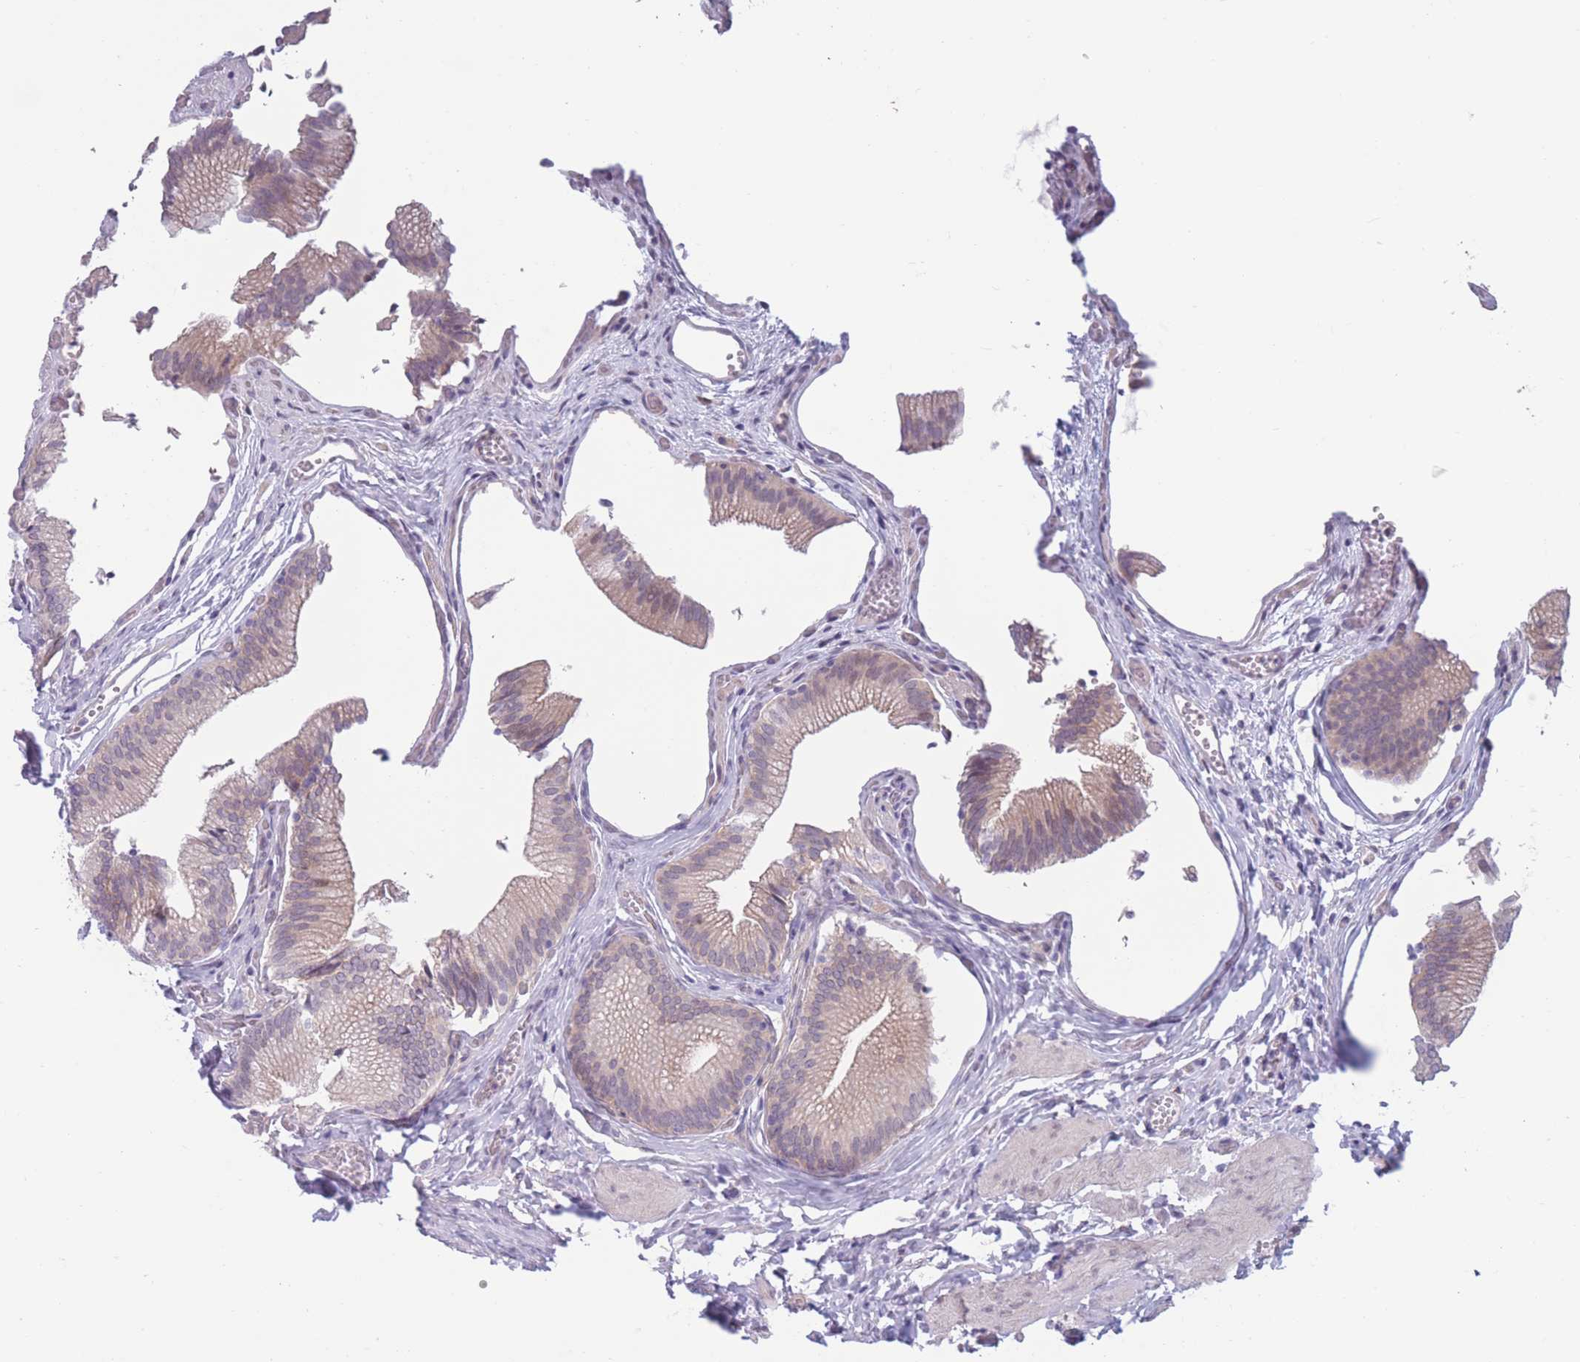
{"staining": {"intensity": "weak", "quantity": "<25%", "location": "cytoplasmic/membranous"}, "tissue": "gallbladder", "cell_type": "Glandular cells", "image_type": "normal", "snomed": [{"axis": "morphology", "description": "Normal tissue, NOS"}, {"axis": "topography", "description": "Gallbladder"}, {"axis": "topography", "description": "Peripheral nerve tissue"}], "caption": "Immunohistochemistry (IHC) of unremarkable gallbladder displays no staining in glandular cells.", "gene": "PODXL", "patient": {"sex": "male", "age": 17}}